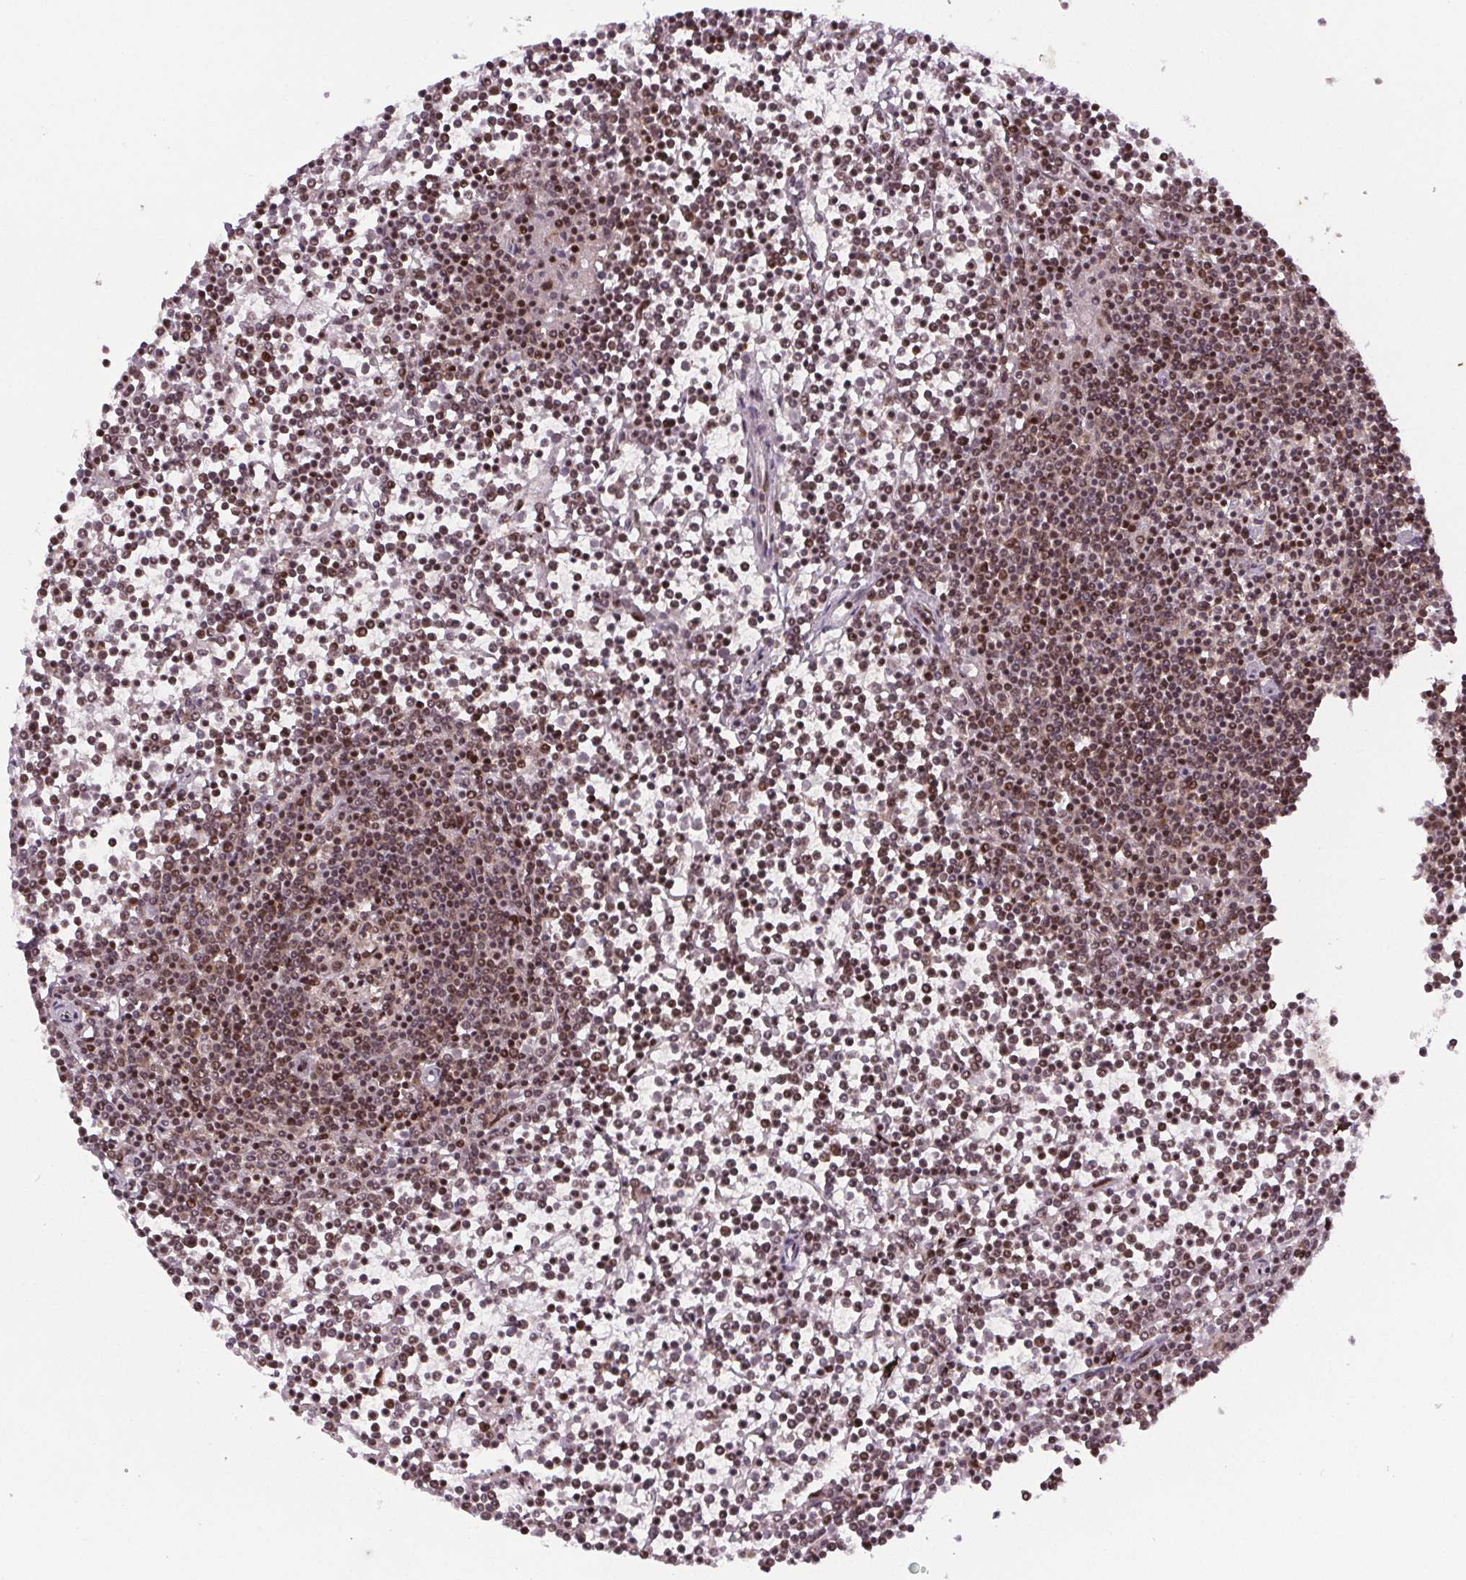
{"staining": {"intensity": "moderate", "quantity": "25%-75%", "location": "cytoplasmic/membranous,nuclear"}, "tissue": "lymphoma", "cell_type": "Tumor cells", "image_type": "cancer", "snomed": [{"axis": "morphology", "description": "Malignant lymphoma, non-Hodgkin's type, Low grade"}, {"axis": "topography", "description": "Spleen"}], "caption": "Human low-grade malignant lymphoma, non-Hodgkin's type stained with a protein marker demonstrates moderate staining in tumor cells.", "gene": "SNRNP35", "patient": {"sex": "female", "age": 19}}